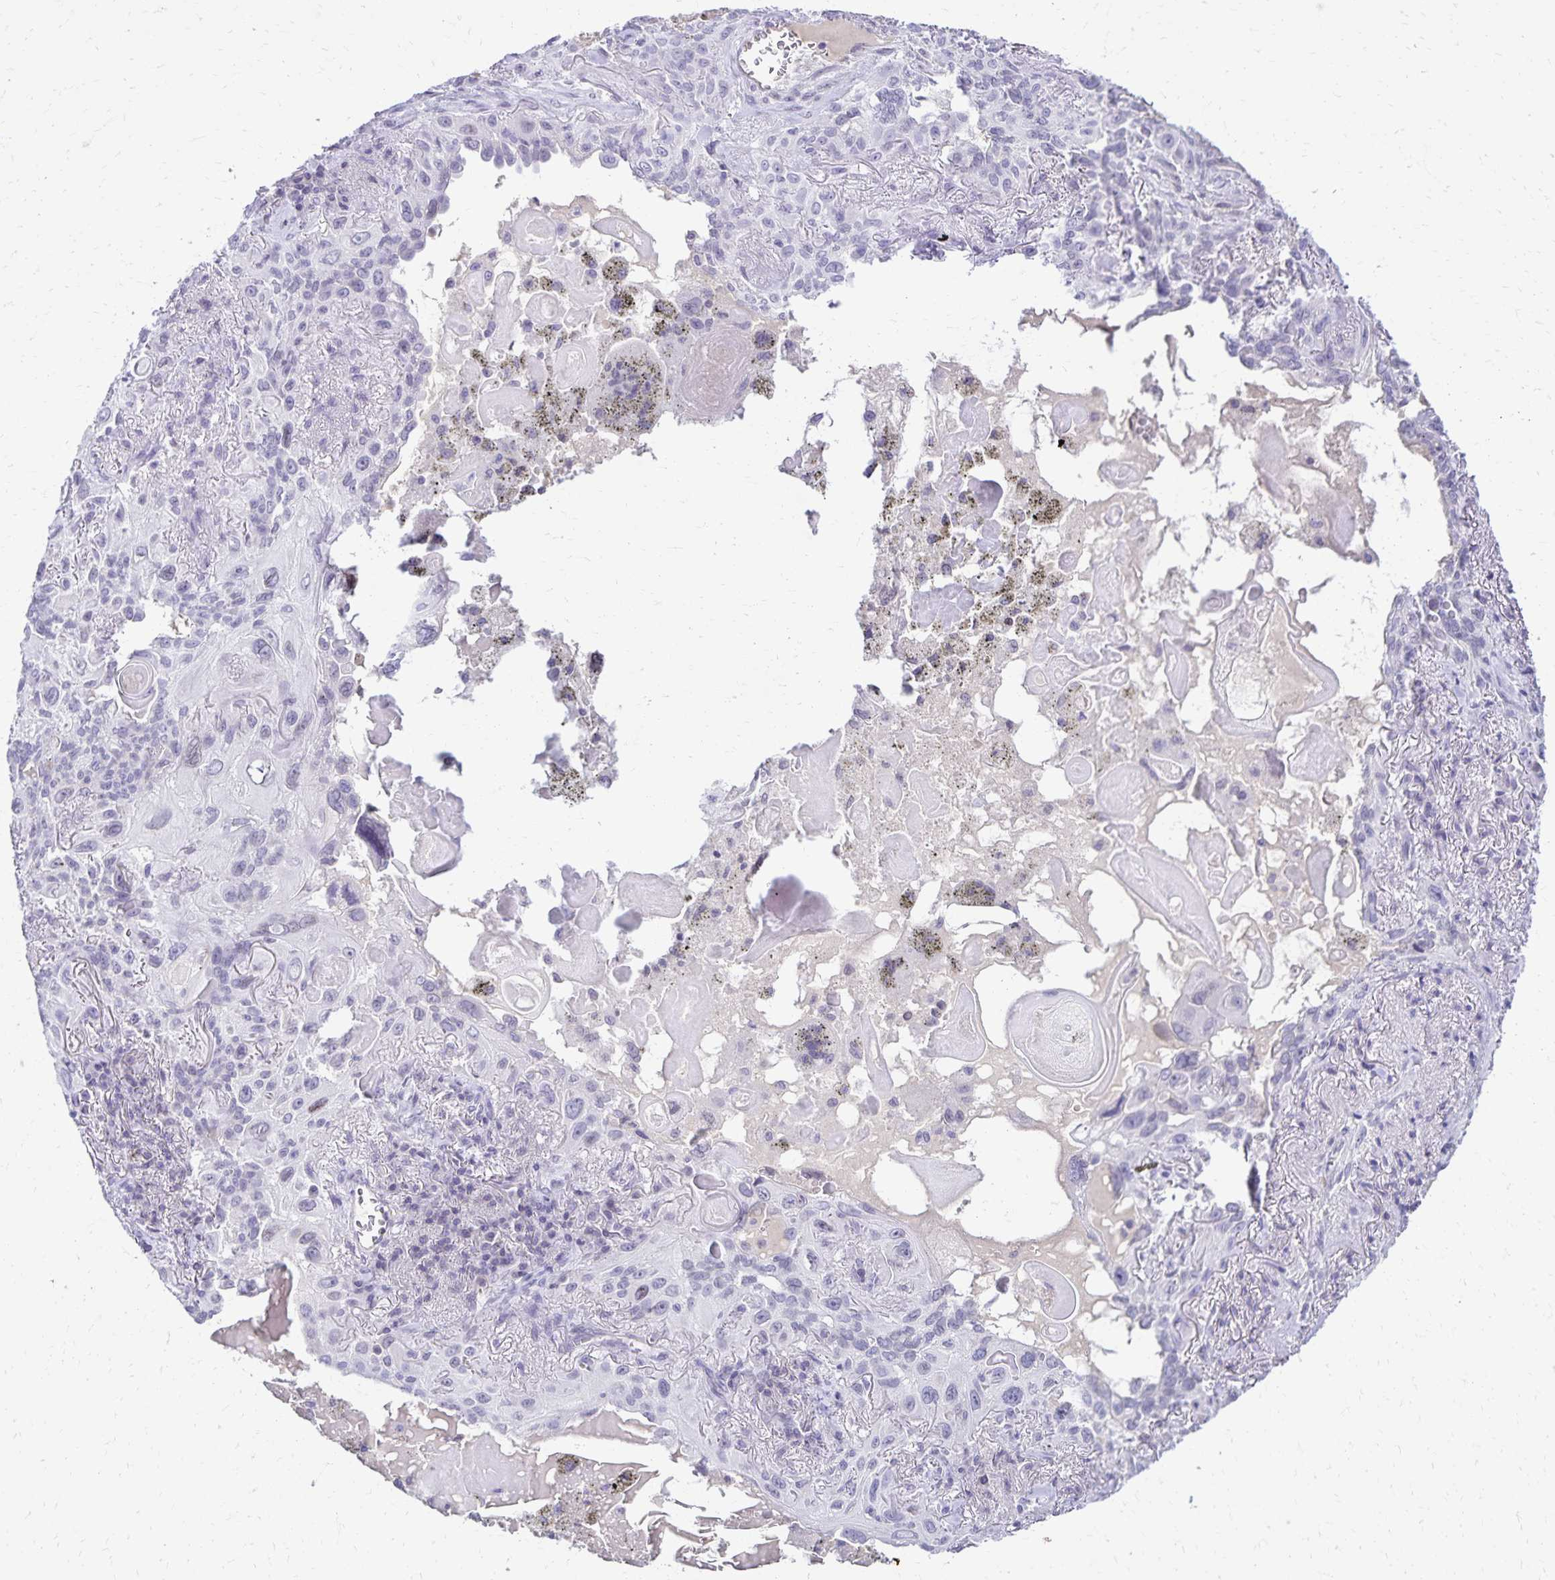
{"staining": {"intensity": "negative", "quantity": "none", "location": "none"}, "tissue": "lung cancer", "cell_type": "Tumor cells", "image_type": "cancer", "snomed": [{"axis": "morphology", "description": "Squamous cell carcinoma, NOS"}, {"axis": "topography", "description": "Lung"}], "caption": "There is no significant positivity in tumor cells of lung cancer.", "gene": "FAM166C", "patient": {"sex": "male", "age": 79}}